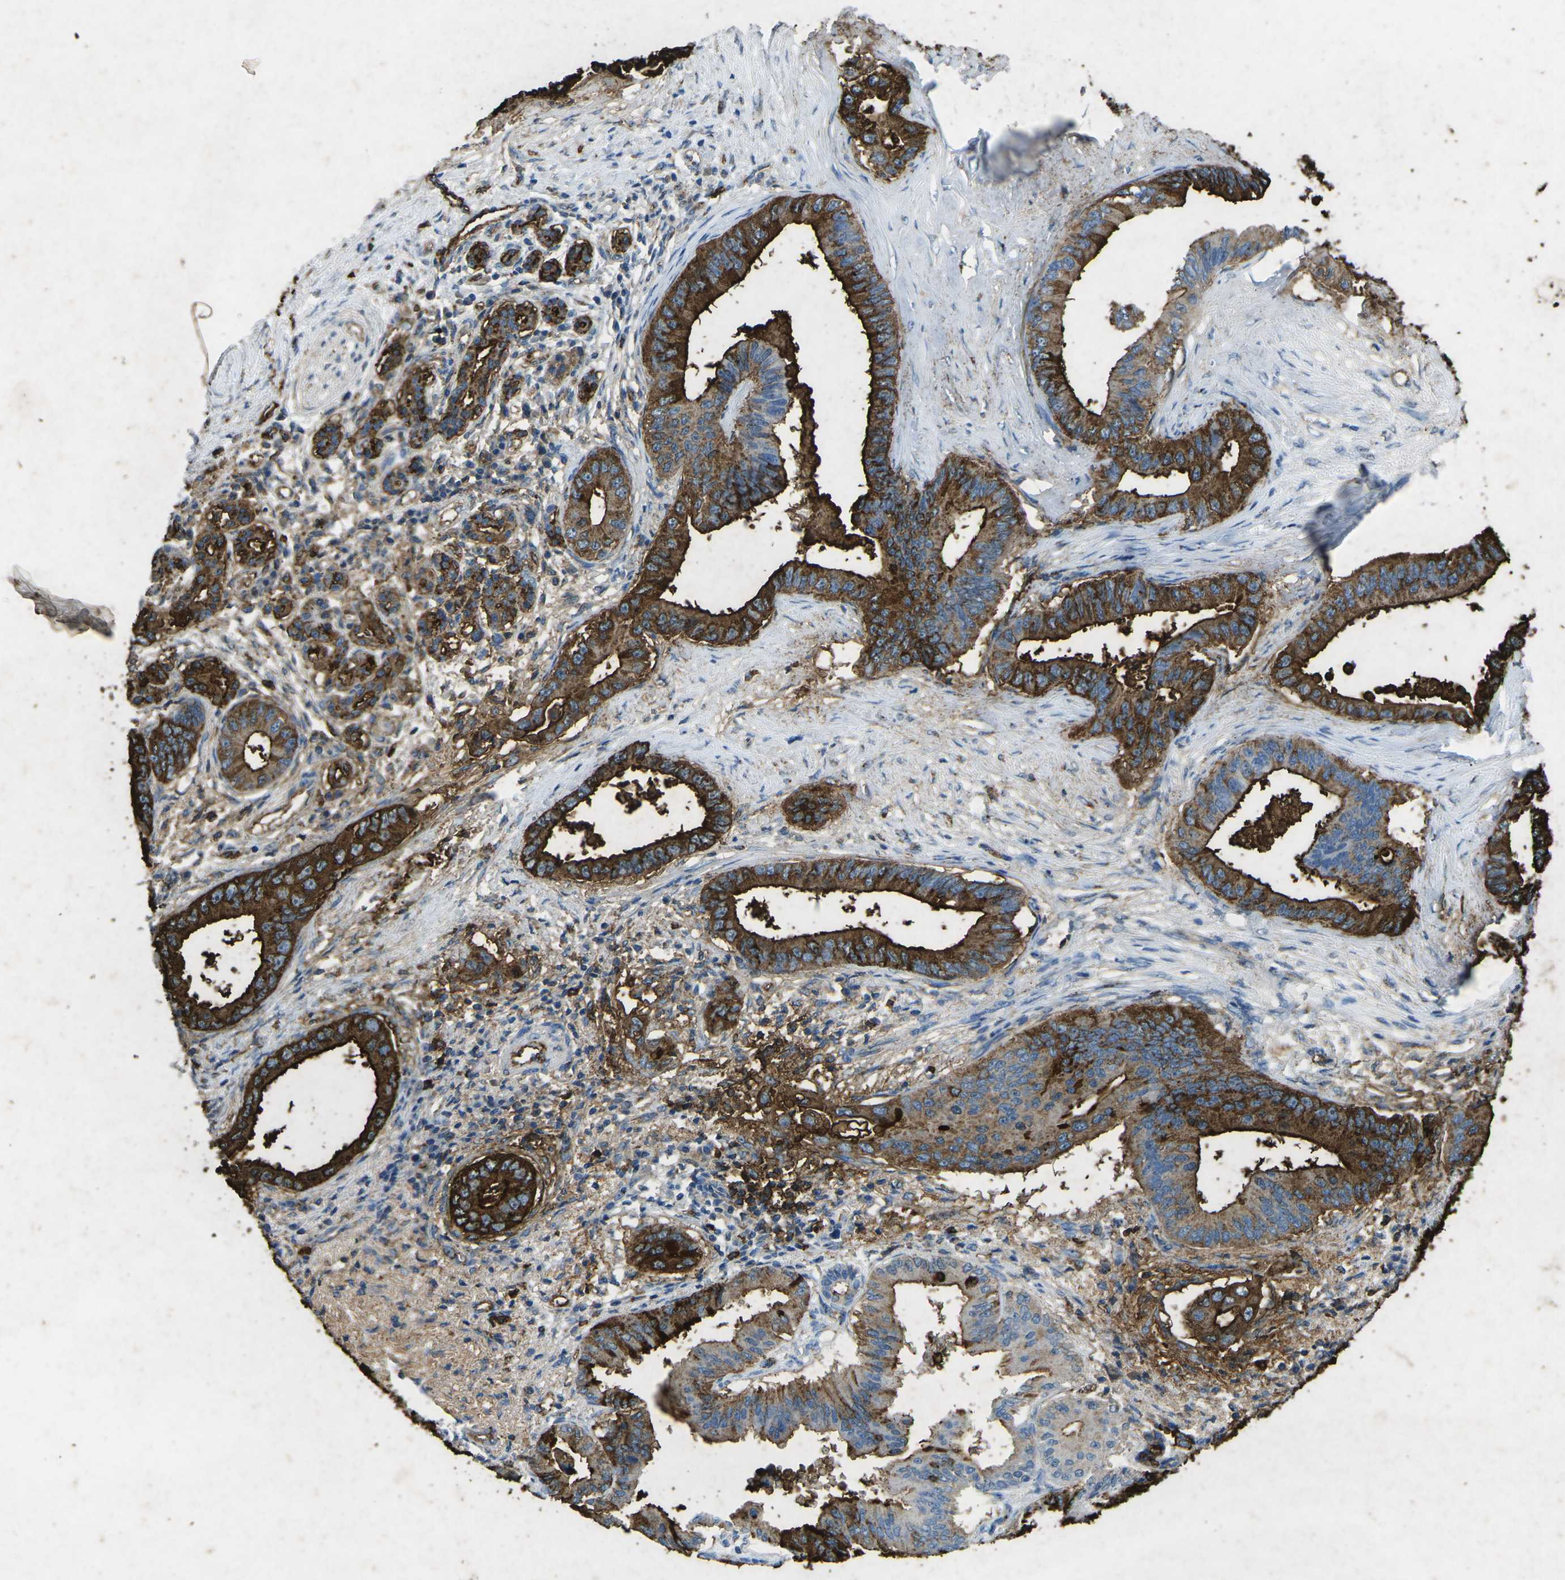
{"staining": {"intensity": "strong", "quantity": ">75%", "location": "cytoplasmic/membranous"}, "tissue": "pancreatic cancer", "cell_type": "Tumor cells", "image_type": "cancer", "snomed": [{"axis": "morphology", "description": "Adenocarcinoma, NOS"}, {"axis": "topography", "description": "Pancreas"}], "caption": "Tumor cells demonstrate high levels of strong cytoplasmic/membranous positivity in approximately >75% of cells in adenocarcinoma (pancreatic). The protein is shown in brown color, while the nuclei are stained blue.", "gene": "CTAGE1", "patient": {"sex": "male", "age": 77}}